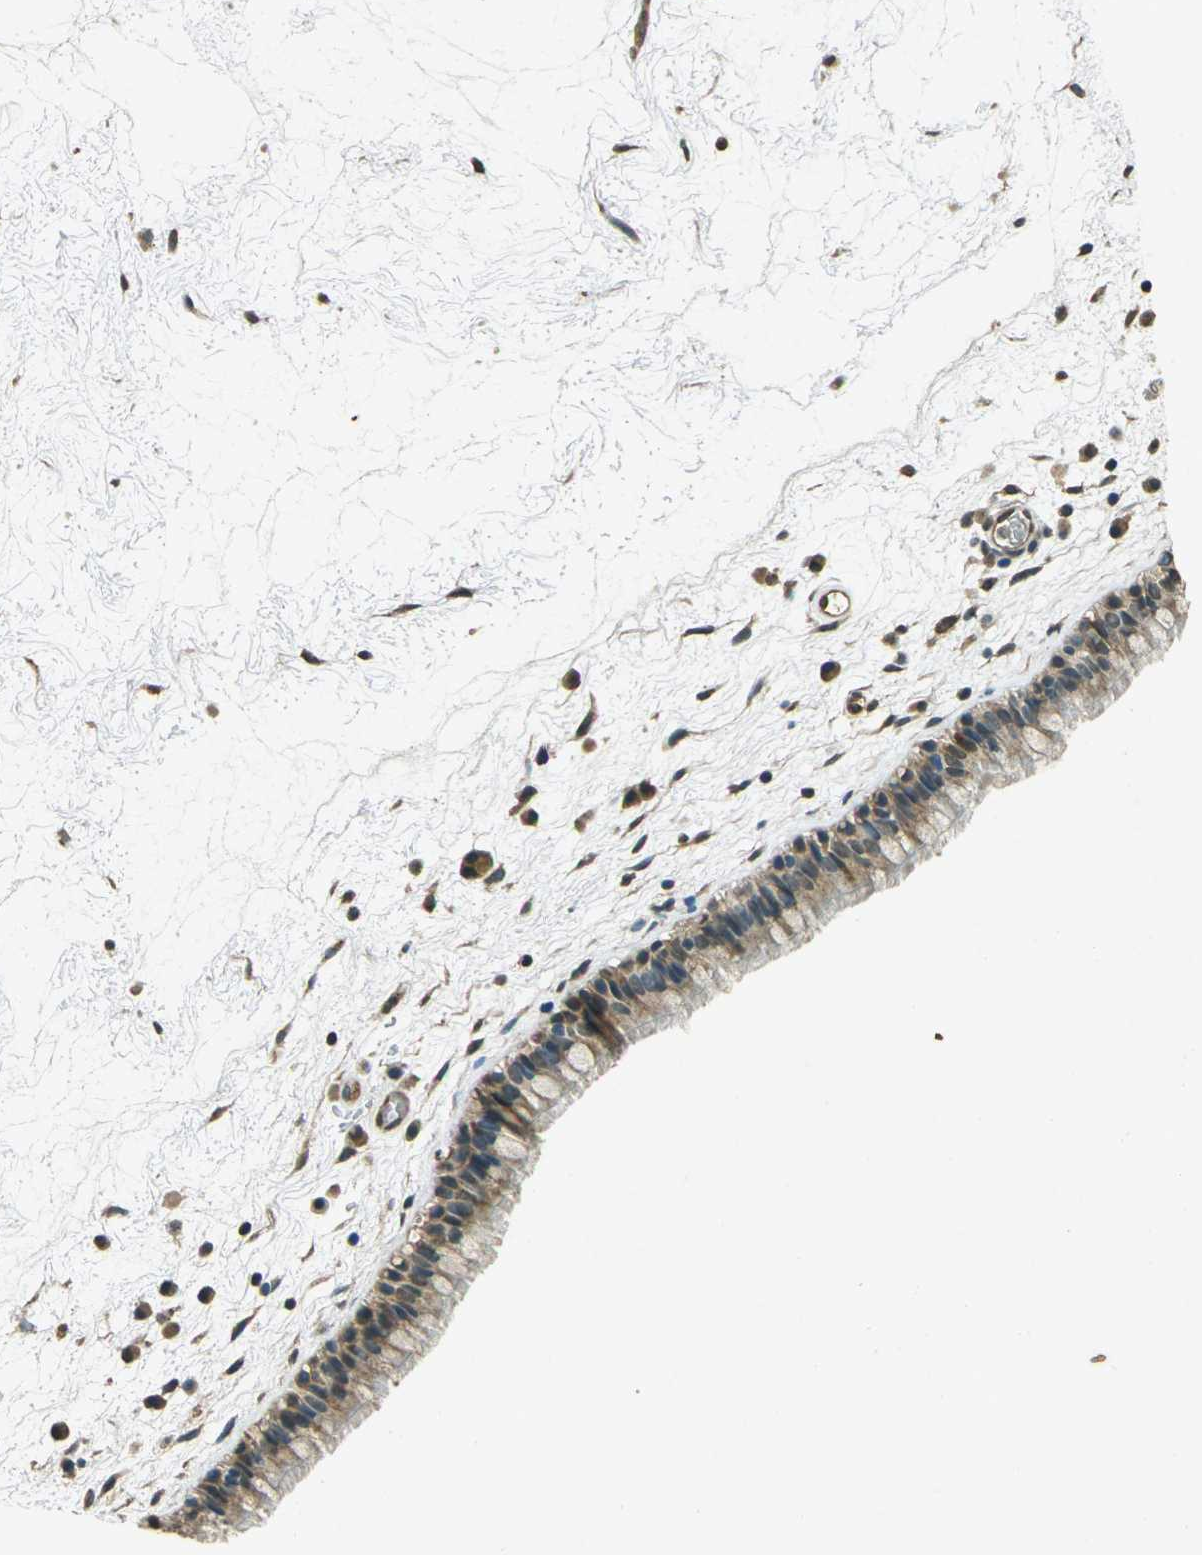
{"staining": {"intensity": "moderate", "quantity": ">75%", "location": "cytoplasmic/membranous"}, "tissue": "nasopharynx", "cell_type": "Respiratory epithelial cells", "image_type": "normal", "snomed": [{"axis": "morphology", "description": "Normal tissue, NOS"}, {"axis": "morphology", "description": "Inflammation, NOS"}, {"axis": "topography", "description": "Nasopharynx"}], "caption": "The photomicrograph demonstrates a brown stain indicating the presence of a protein in the cytoplasmic/membranous of respiratory epithelial cells in nasopharynx.", "gene": "PDE2A", "patient": {"sex": "male", "age": 48}}